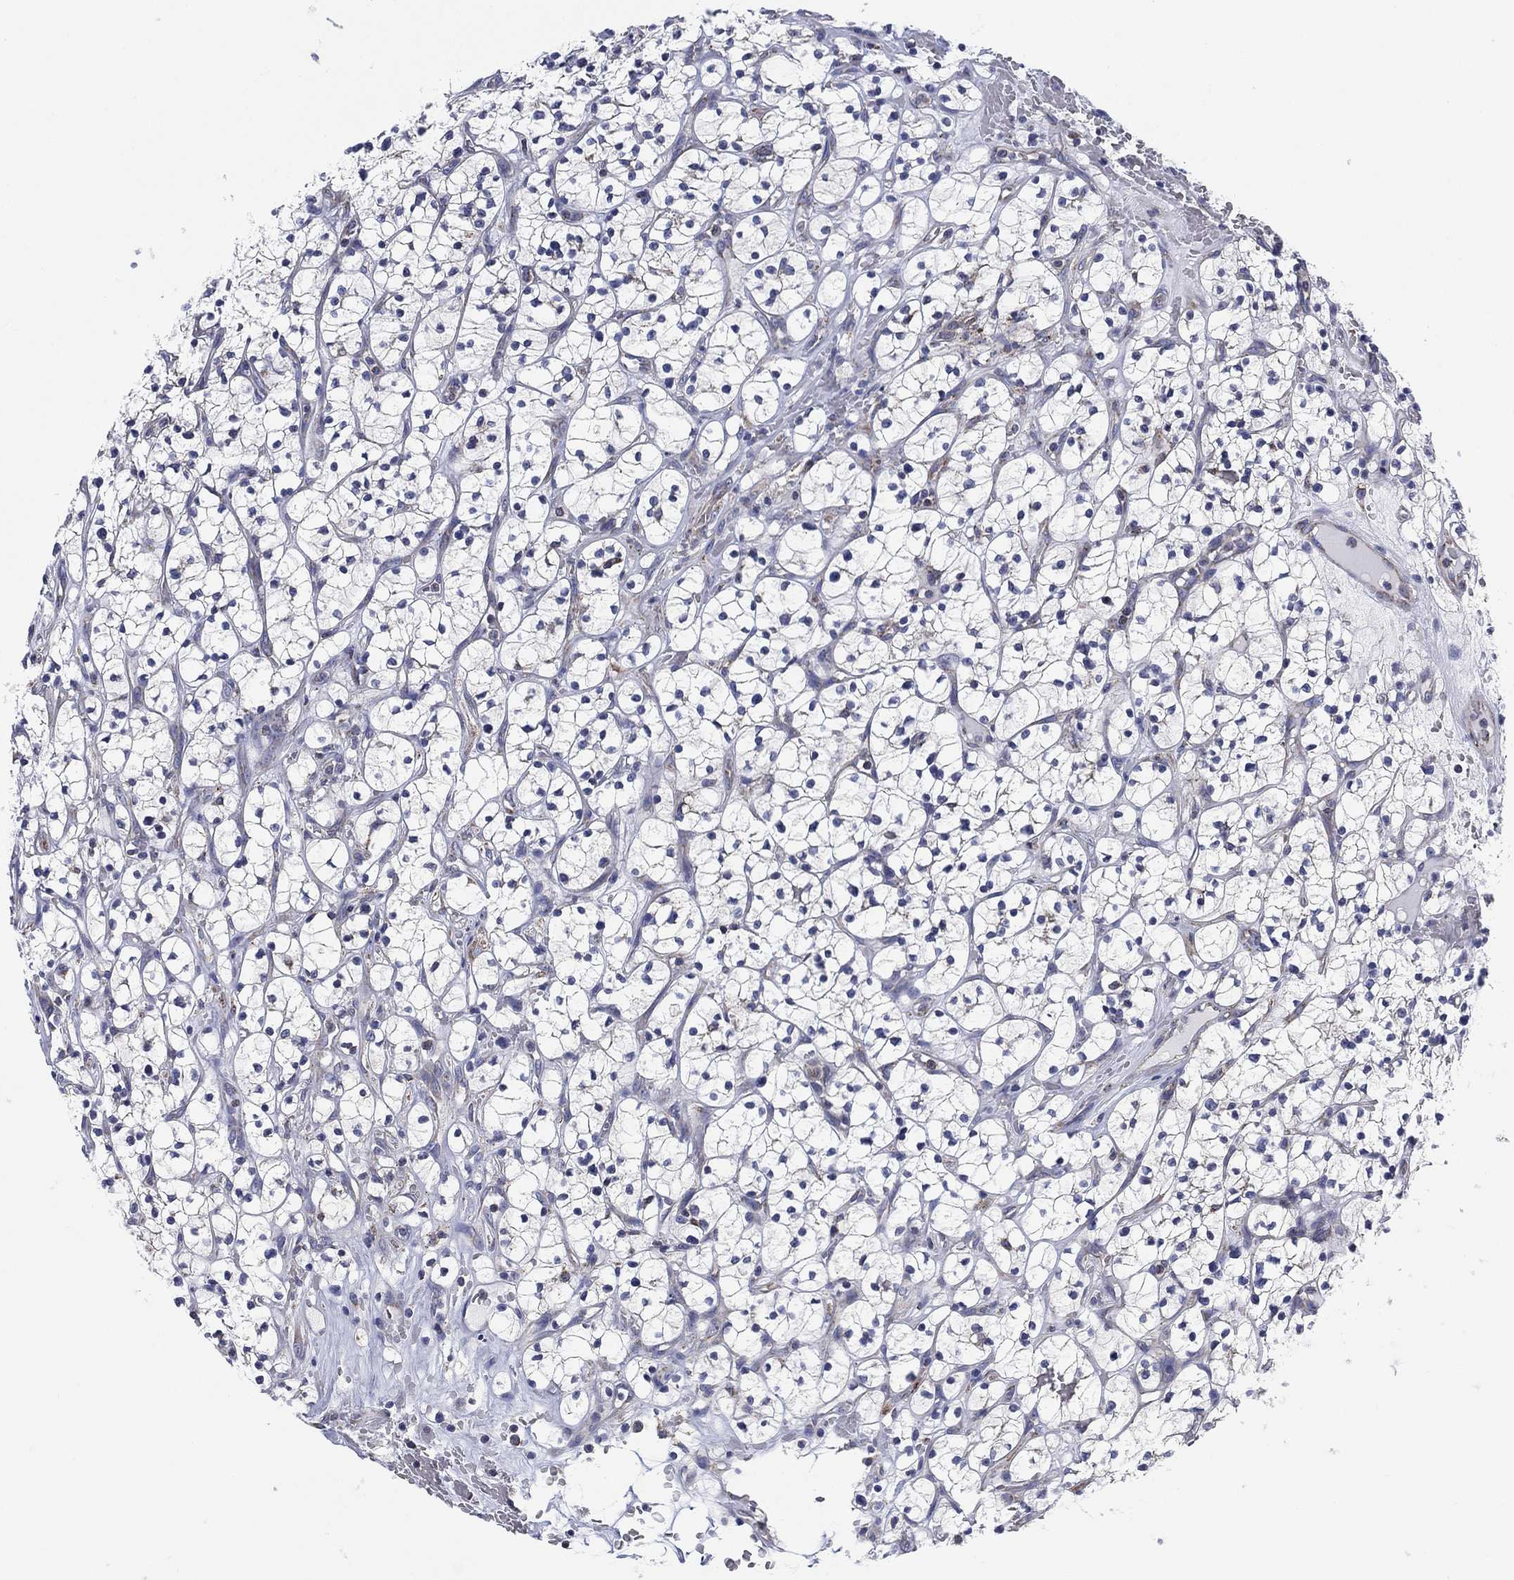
{"staining": {"intensity": "negative", "quantity": "none", "location": "none"}, "tissue": "renal cancer", "cell_type": "Tumor cells", "image_type": "cancer", "snomed": [{"axis": "morphology", "description": "Adenocarcinoma, NOS"}, {"axis": "topography", "description": "Kidney"}], "caption": "Human renal cancer stained for a protein using immunohistochemistry reveals no positivity in tumor cells.", "gene": "NACAD", "patient": {"sex": "female", "age": 64}}